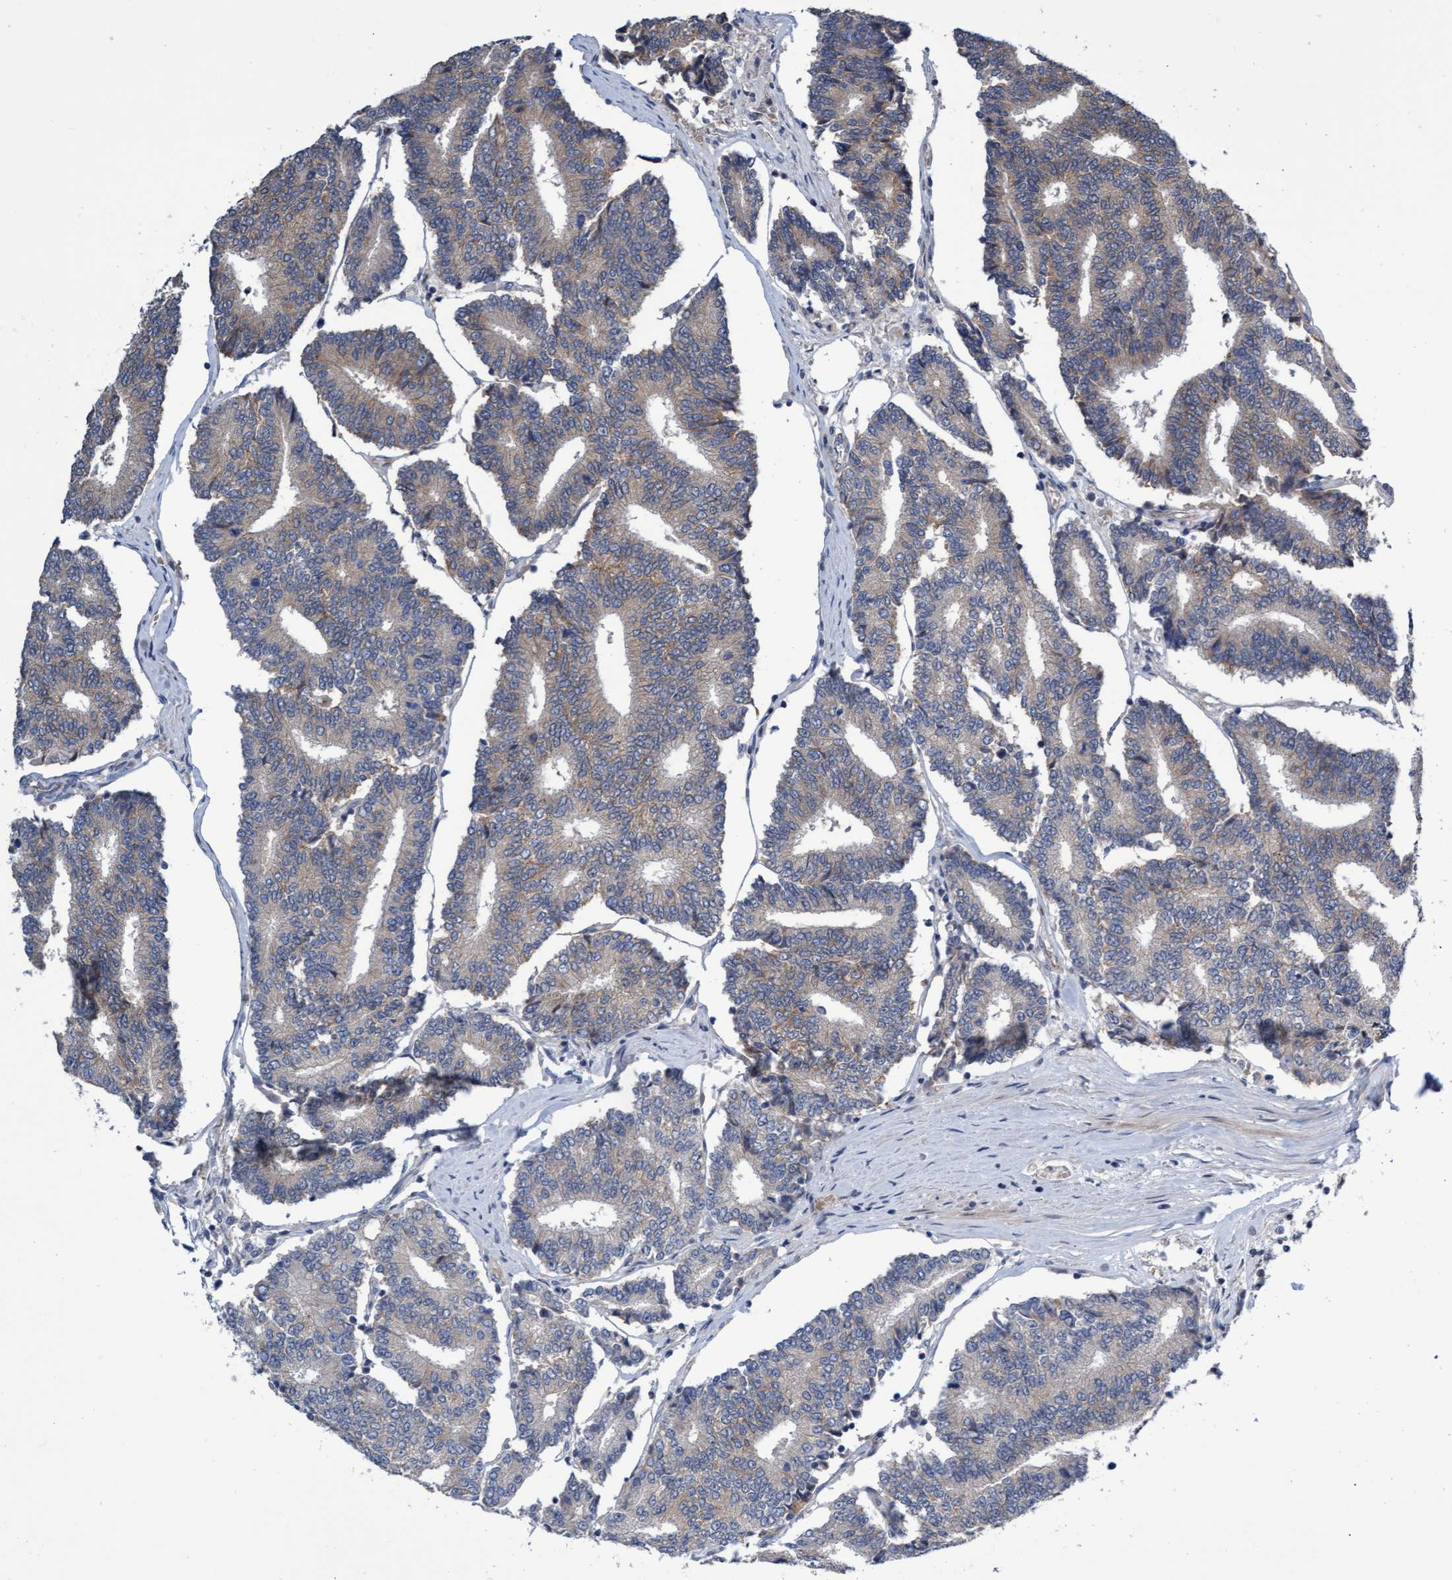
{"staining": {"intensity": "weak", "quantity": "<25%", "location": "cytoplasmic/membranous"}, "tissue": "prostate cancer", "cell_type": "Tumor cells", "image_type": "cancer", "snomed": [{"axis": "morphology", "description": "Normal tissue, NOS"}, {"axis": "morphology", "description": "Adenocarcinoma, High grade"}, {"axis": "topography", "description": "Prostate"}, {"axis": "topography", "description": "Seminal veicle"}], "caption": "Protein analysis of prostate high-grade adenocarcinoma demonstrates no significant staining in tumor cells.", "gene": "ABCF2", "patient": {"sex": "male", "age": 55}}